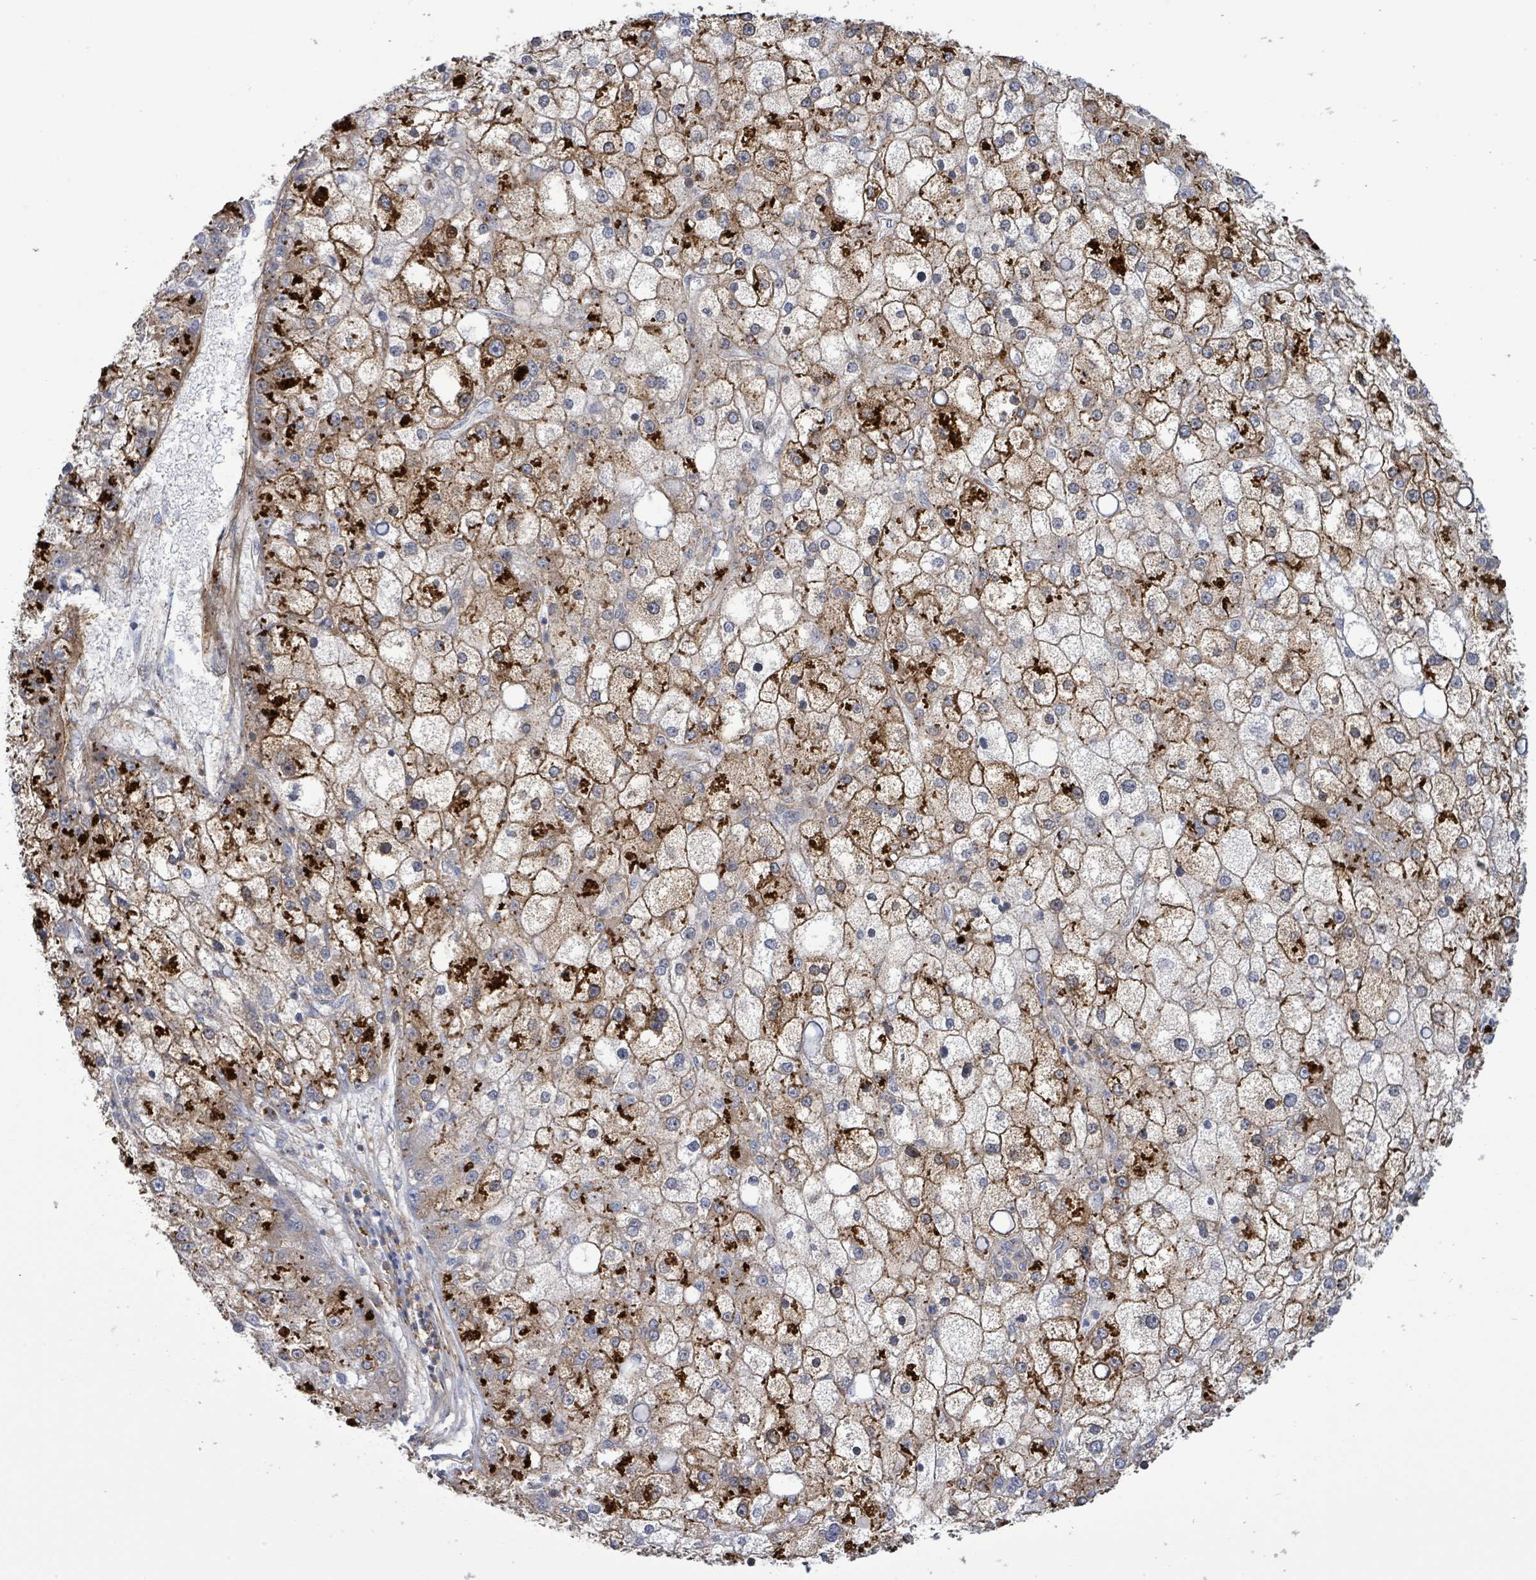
{"staining": {"intensity": "moderate", "quantity": "<25%", "location": "cytoplasmic/membranous,nuclear"}, "tissue": "liver cancer", "cell_type": "Tumor cells", "image_type": "cancer", "snomed": [{"axis": "morphology", "description": "Carcinoma, Hepatocellular, NOS"}, {"axis": "topography", "description": "Liver"}], "caption": "A photomicrograph of liver cancer stained for a protein reveals moderate cytoplasmic/membranous and nuclear brown staining in tumor cells.", "gene": "EGFL7", "patient": {"sex": "male", "age": 67}}